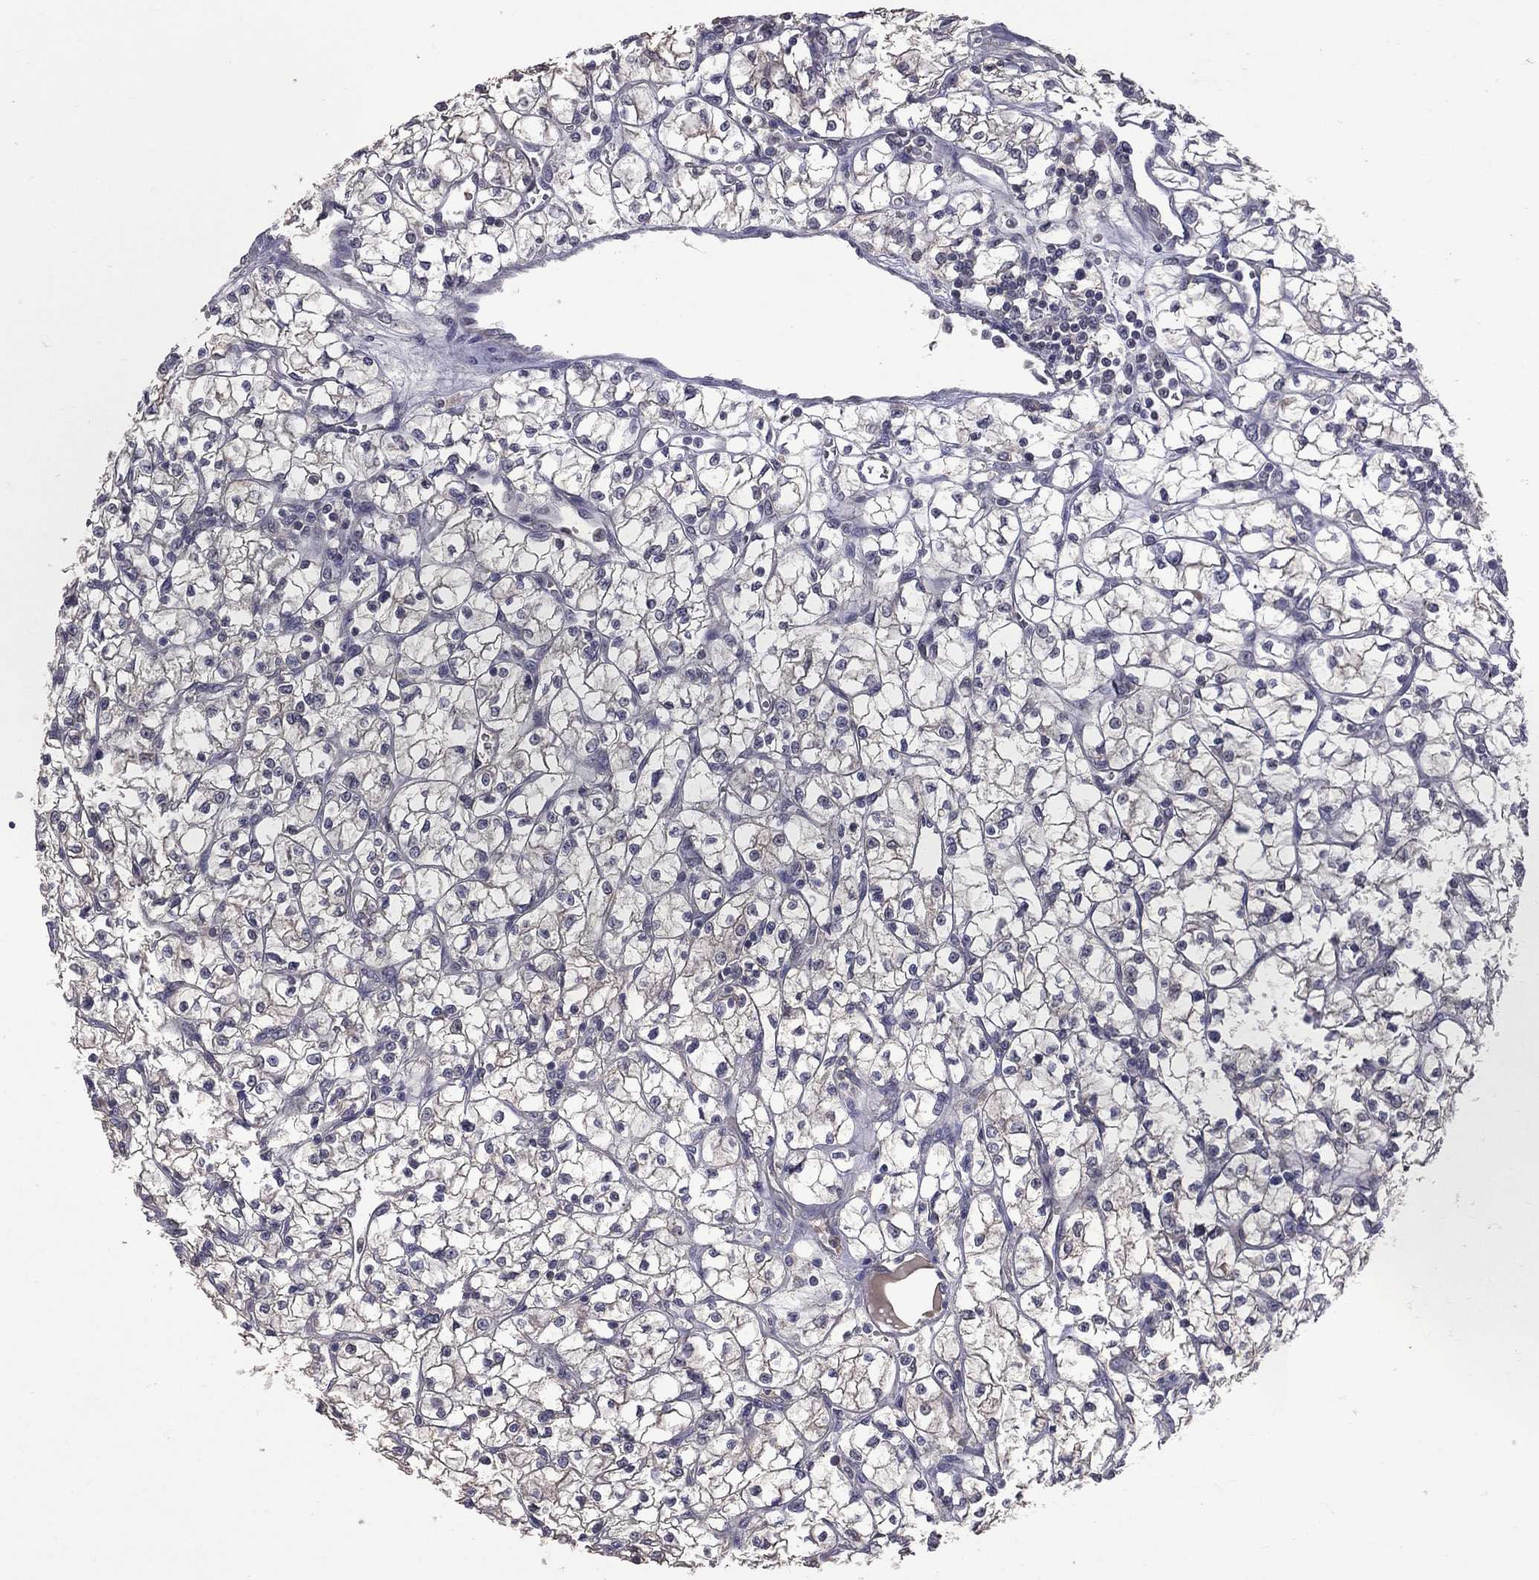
{"staining": {"intensity": "negative", "quantity": "none", "location": "none"}, "tissue": "renal cancer", "cell_type": "Tumor cells", "image_type": "cancer", "snomed": [{"axis": "morphology", "description": "Adenocarcinoma, NOS"}, {"axis": "topography", "description": "Kidney"}], "caption": "There is no significant staining in tumor cells of adenocarcinoma (renal). (DAB (3,3'-diaminobenzidine) immunohistochemistry (IHC) visualized using brightfield microscopy, high magnification).", "gene": "DSG4", "patient": {"sex": "female", "age": 64}}